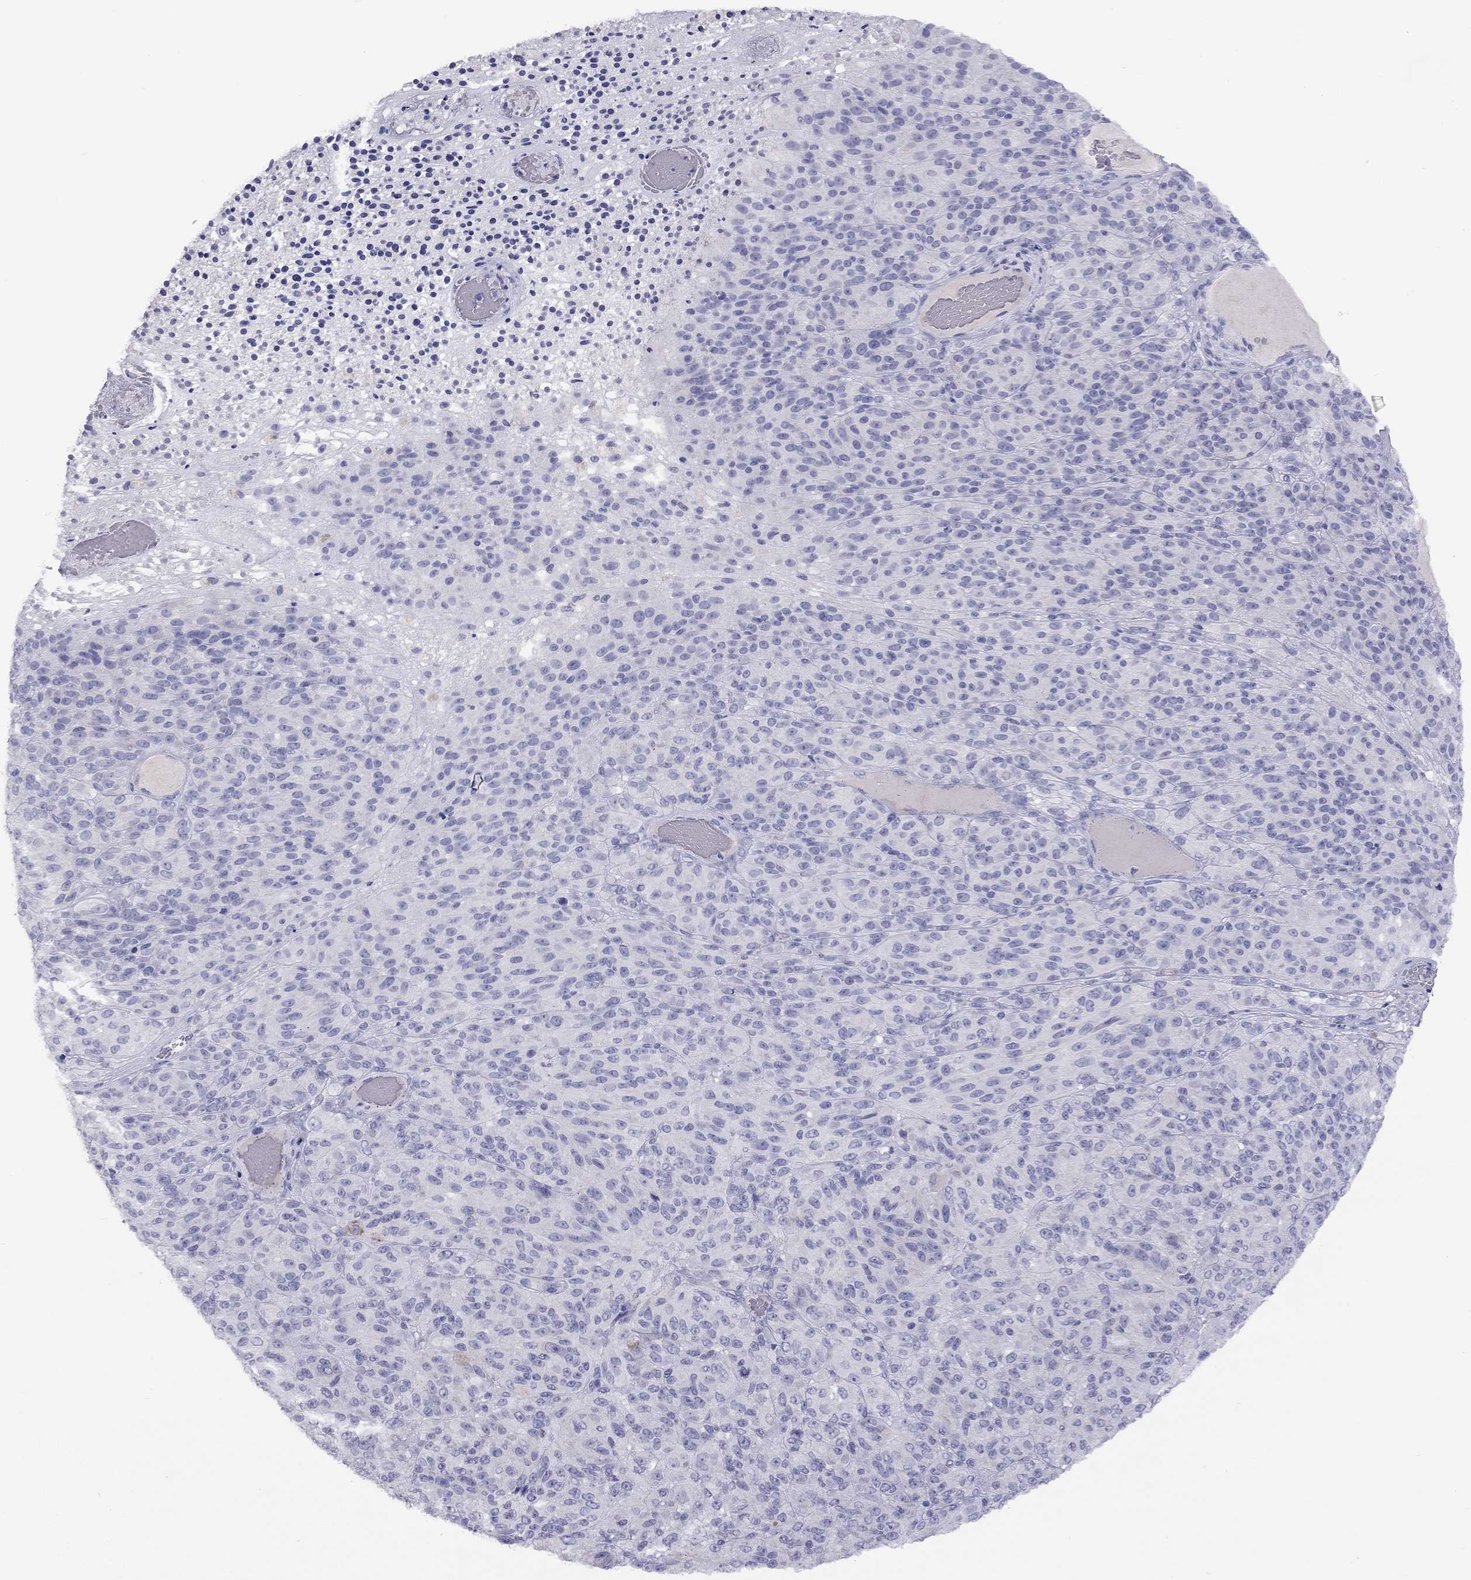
{"staining": {"intensity": "negative", "quantity": "none", "location": "none"}, "tissue": "melanoma", "cell_type": "Tumor cells", "image_type": "cancer", "snomed": [{"axis": "morphology", "description": "Malignant melanoma, Metastatic site"}, {"axis": "topography", "description": "Brain"}], "caption": "IHC histopathology image of neoplastic tissue: human malignant melanoma (metastatic site) stained with DAB shows no significant protein staining in tumor cells.", "gene": "CPNE4", "patient": {"sex": "female", "age": 56}}